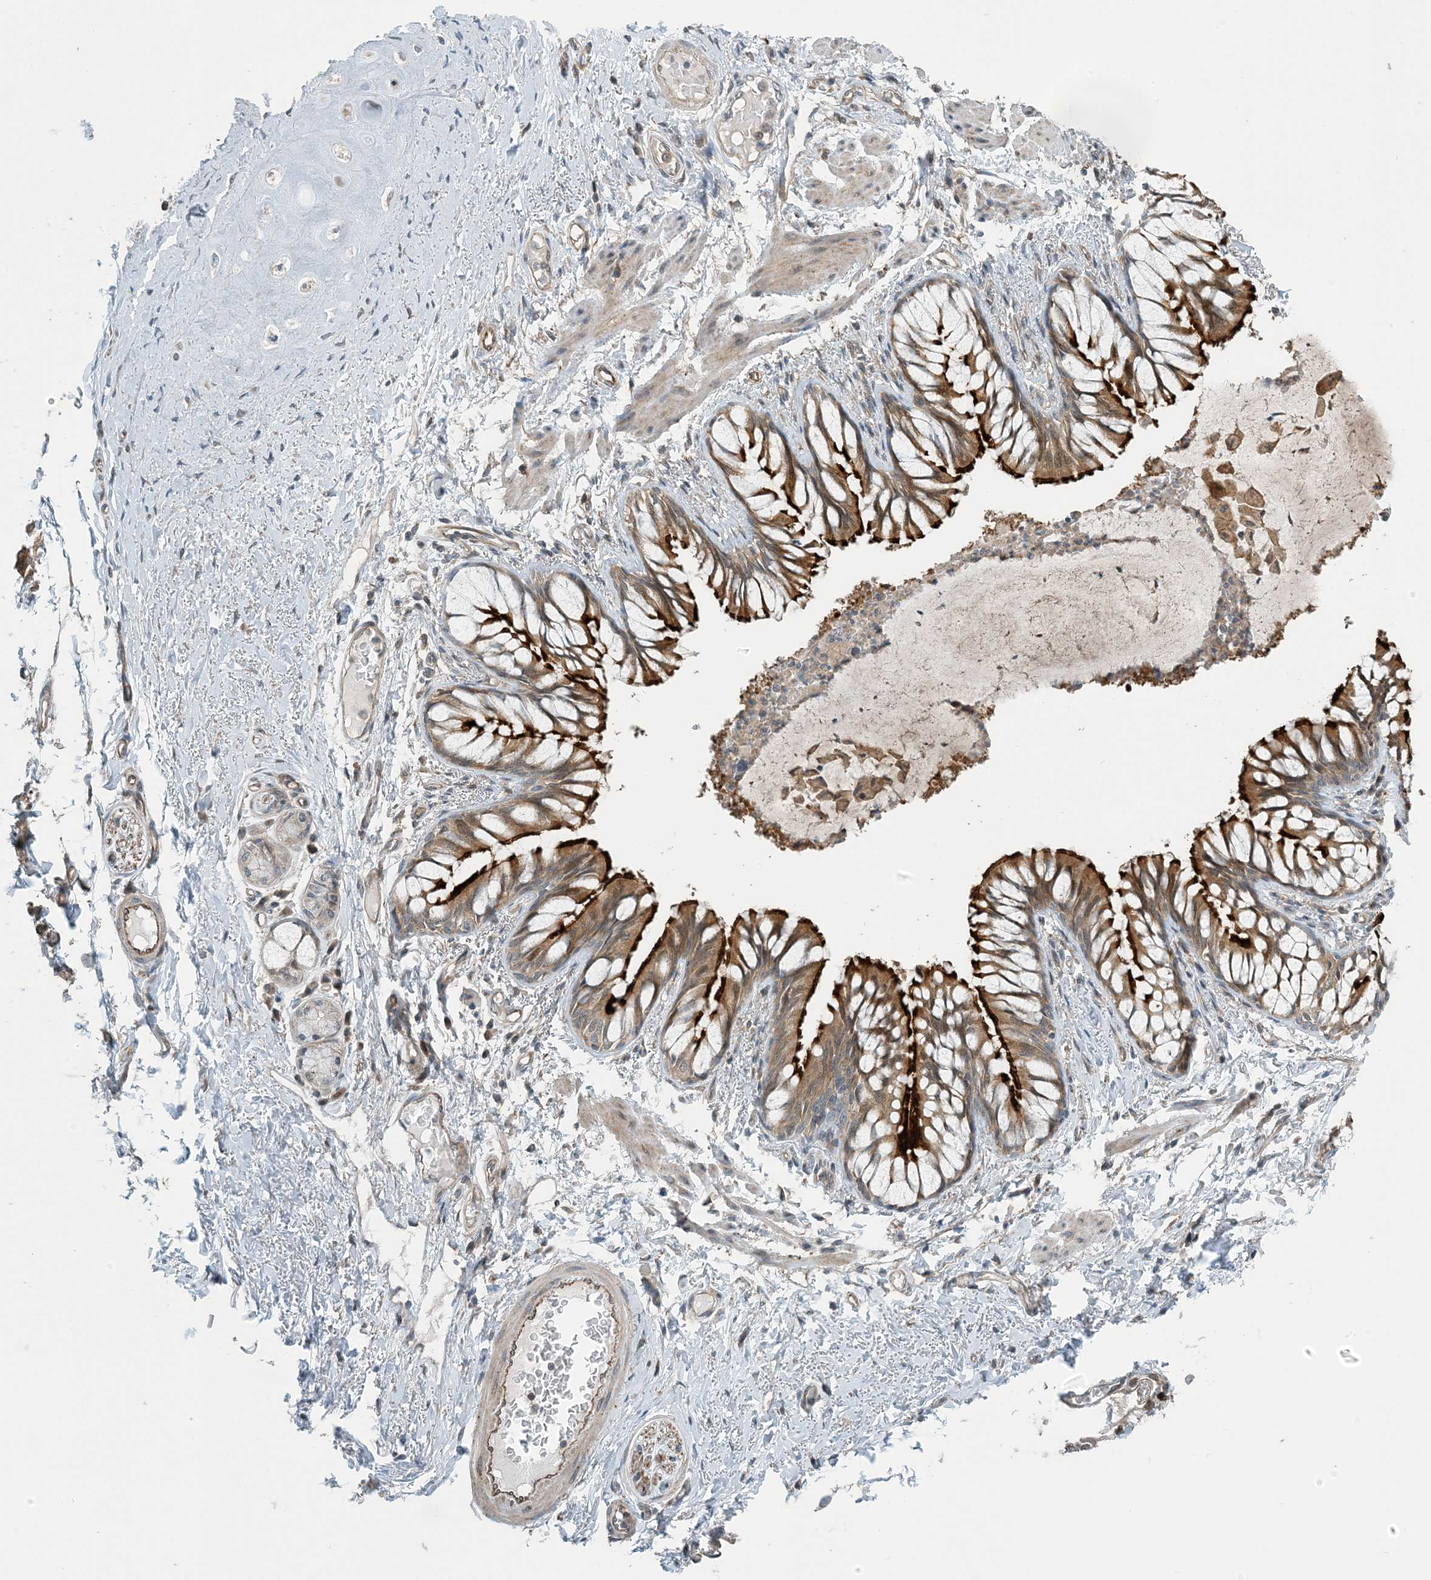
{"staining": {"intensity": "strong", "quantity": ">75%", "location": "cytoplasmic/membranous"}, "tissue": "bronchus", "cell_type": "Respiratory epithelial cells", "image_type": "normal", "snomed": [{"axis": "morphology", "description": "Normal tissue, NOS"}, {"axis": "topography", "description": "Cartilage tissue"}, {"axis": "topography", "description": "Bronchus"}, {"axis": "topography", "description": "Lung"}], "caption": "Immunohistochemistry of unremarkable human bronchus reveals high levels of strong cytoplasmic/membranous positivity in about >75% of respiratory epithelial cells. Using DAB (brown) and hematoxylin (blue) stains, captured at high magnification using brightfield microscopy.", "gene": "ZBTB3", "patient": {"sex": "female", "age": 49}}